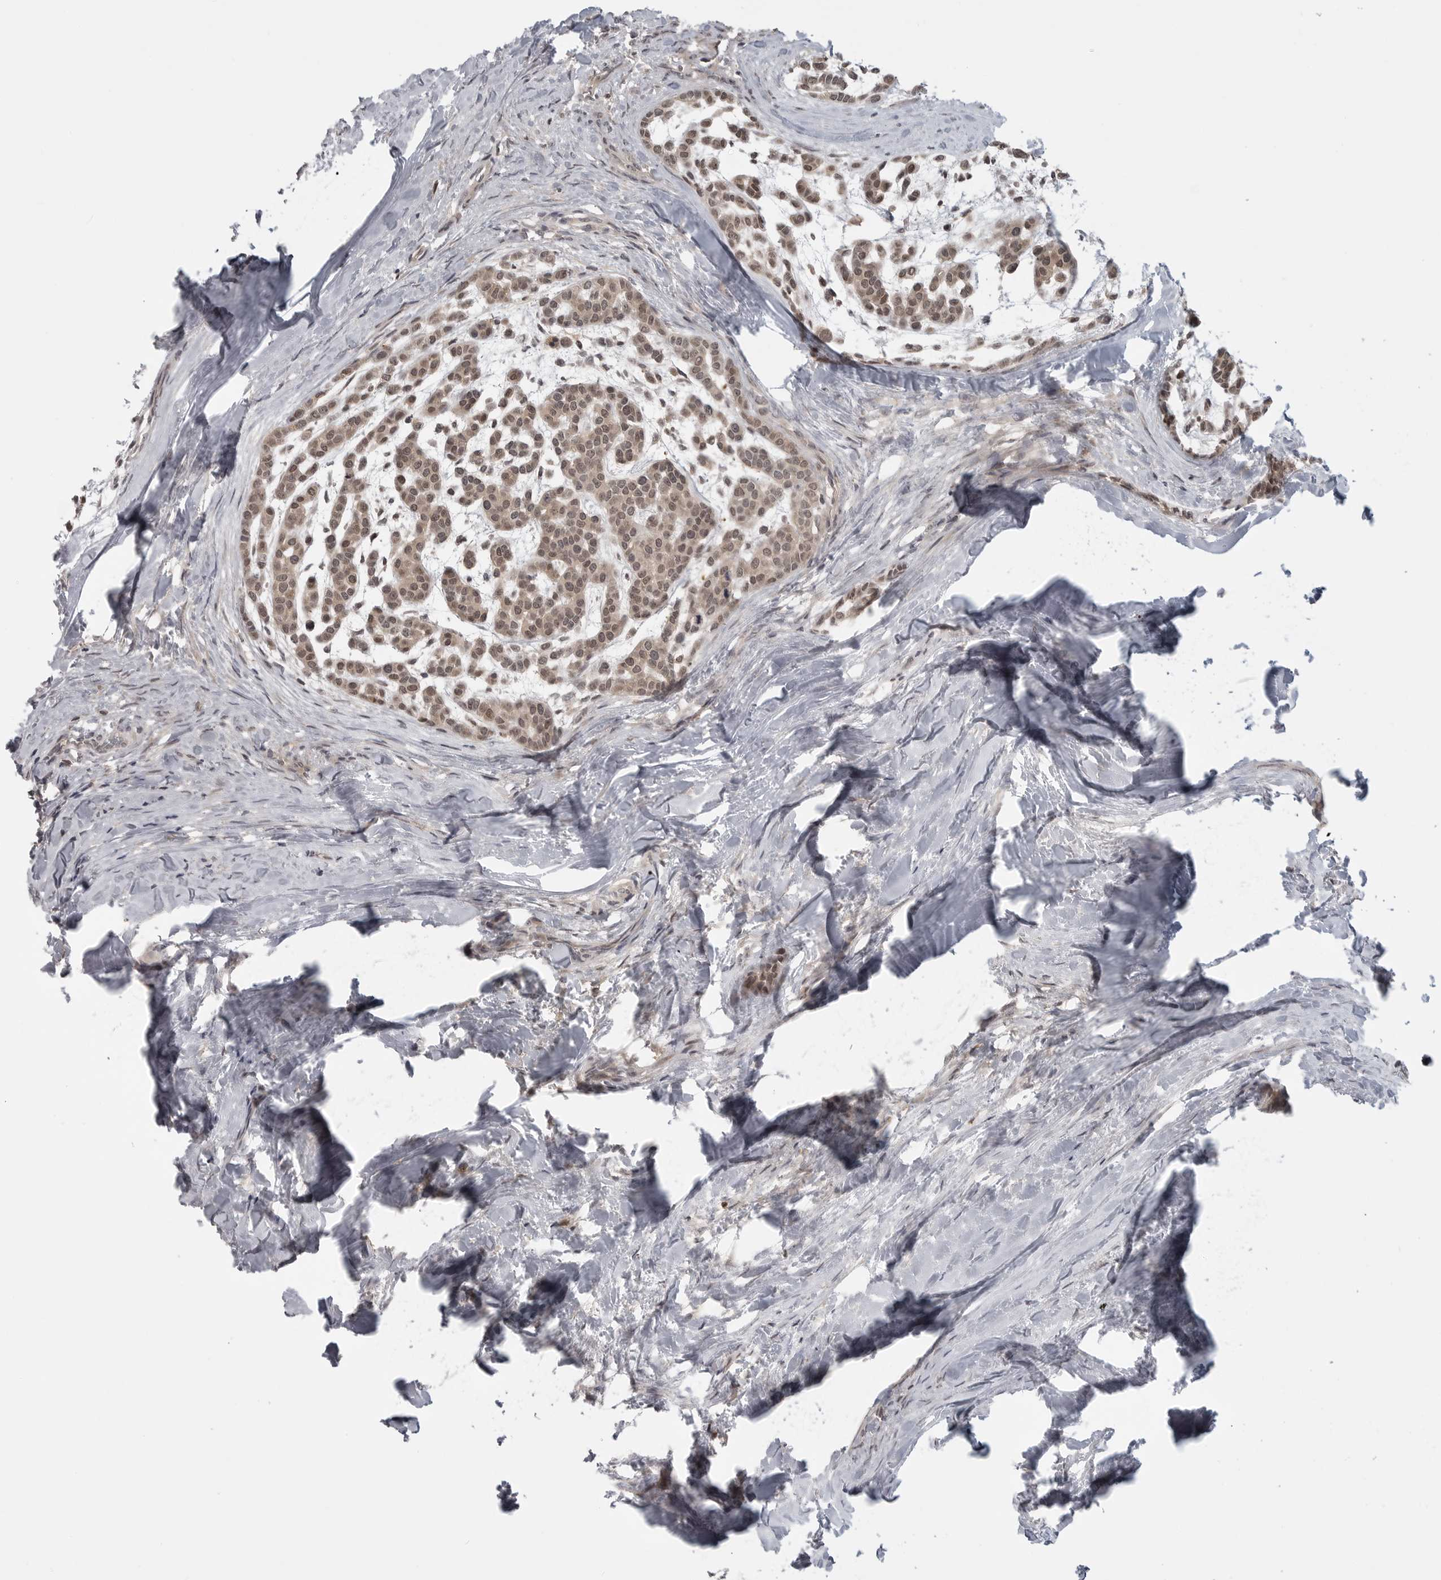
{"staining": {"intensity": "weak", "quantity": ">75%", "location": "nuclear"}, "tissue": "head and neck cancer", "cell_type": "Tumor cells", "image_type": "cancer", "snomed": [{"axis": "morphology", "description": "Adenocarcinoma, NOS"}, {"axis": "morphology", "description": "Adenoma, NOS"}, {"axis": "topography", "description": "Head-Neck"}], "caption": "Tumor cells exhibit weak nuclear expression in approximately >75% of cells in head and neck adenocarcinoma.", "gene": "CTIF", "patient": {"sex": "female", "age": 55}}